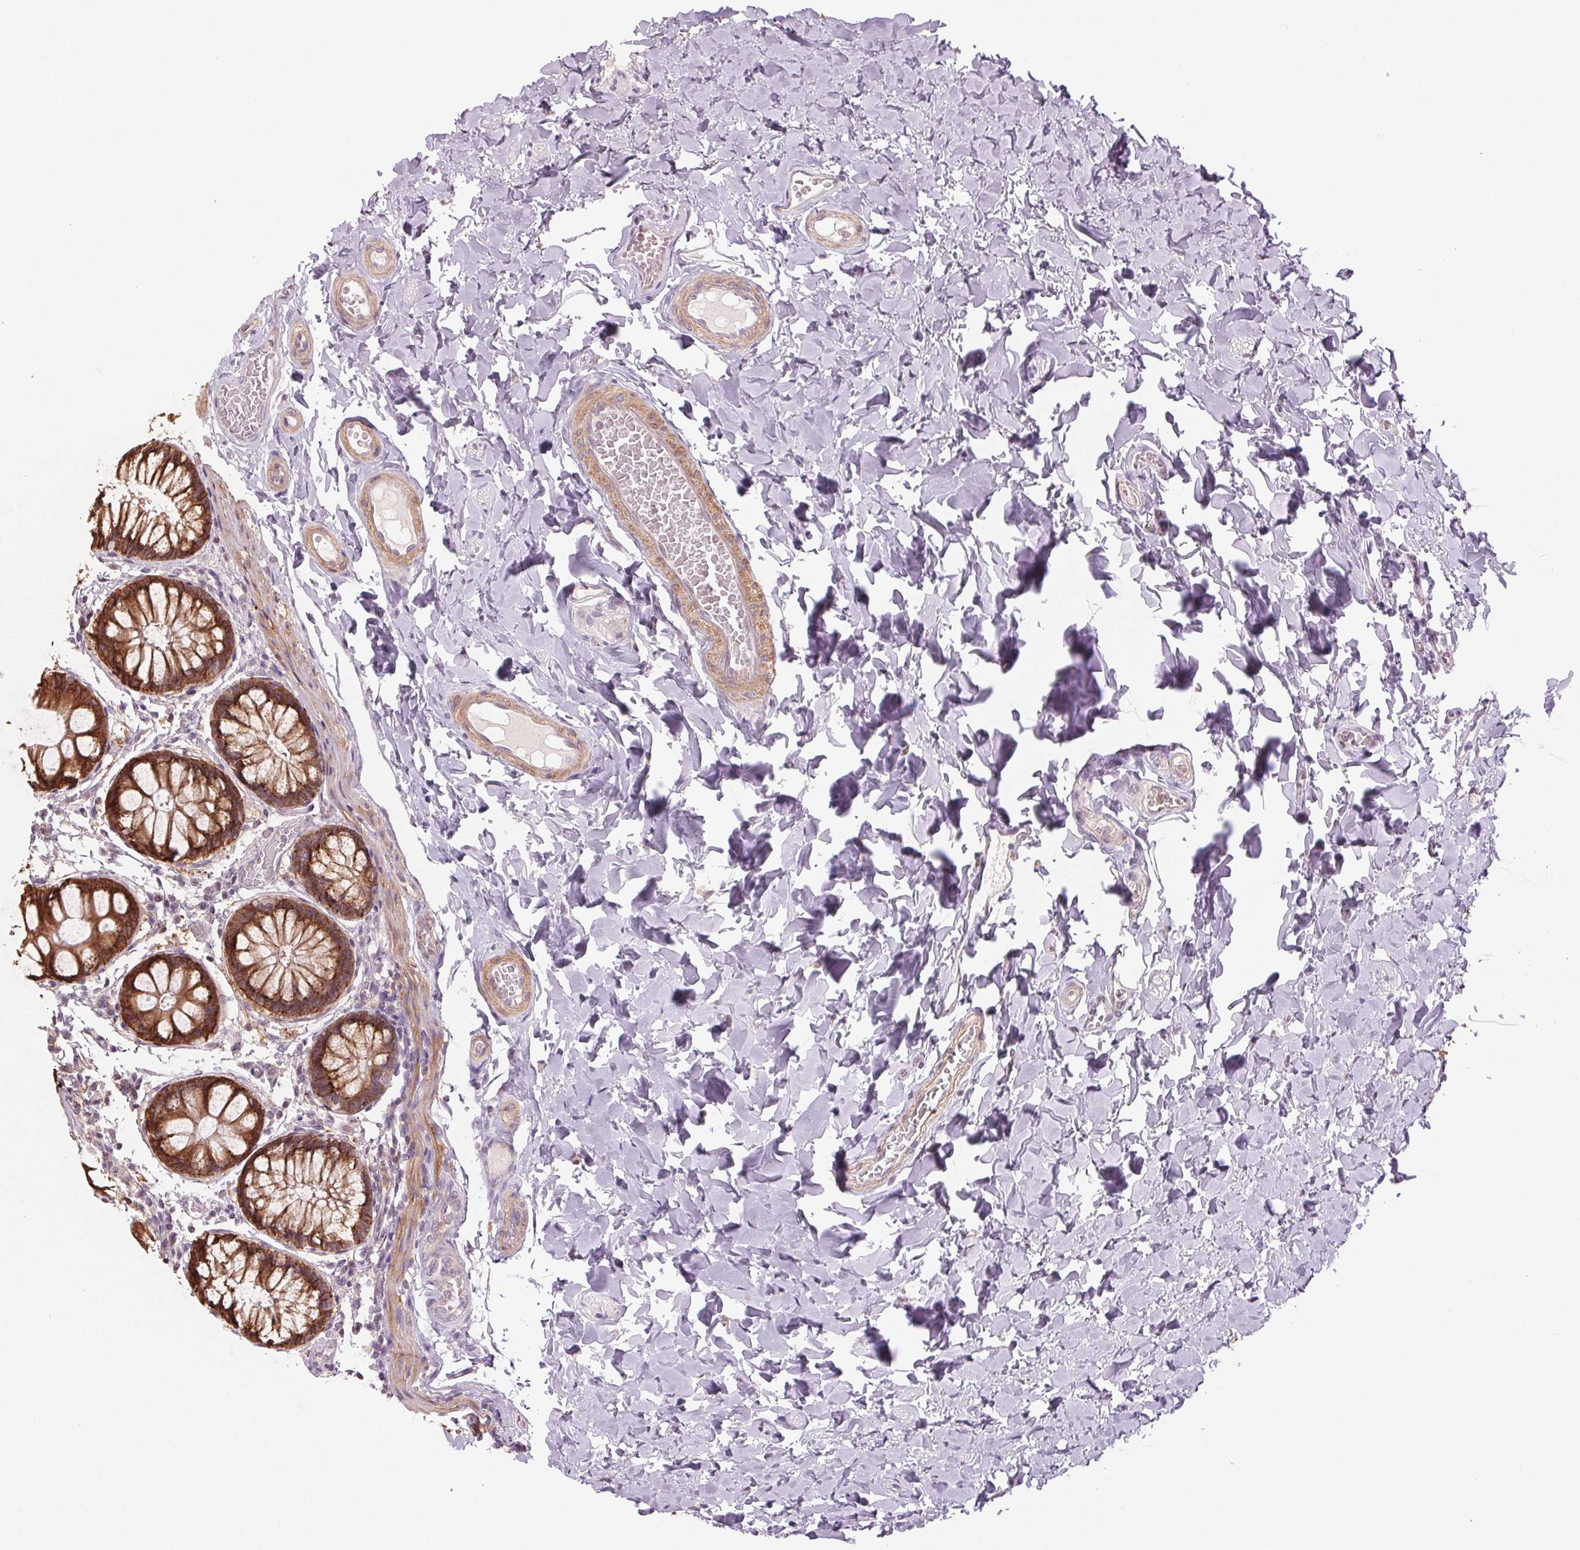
{"staining": {"intensity": "negative", "quantity": "none", "location": "none"}, "tissue": "colon", "cell_type": "Endothelial cells", "image_type": "normal", "snomed": [{"axis": "morphology", "description": "Normal tissue, NOS"}, {"axis": "topography", "description": "Colon"}], "caption": "High power microscopy photomicrograph of an IHC image of unremarkable colon, revealing no significant staining in endothelial cells.", "gene": "HHLA2", "patient": {"sex": "male", "age": 47}}